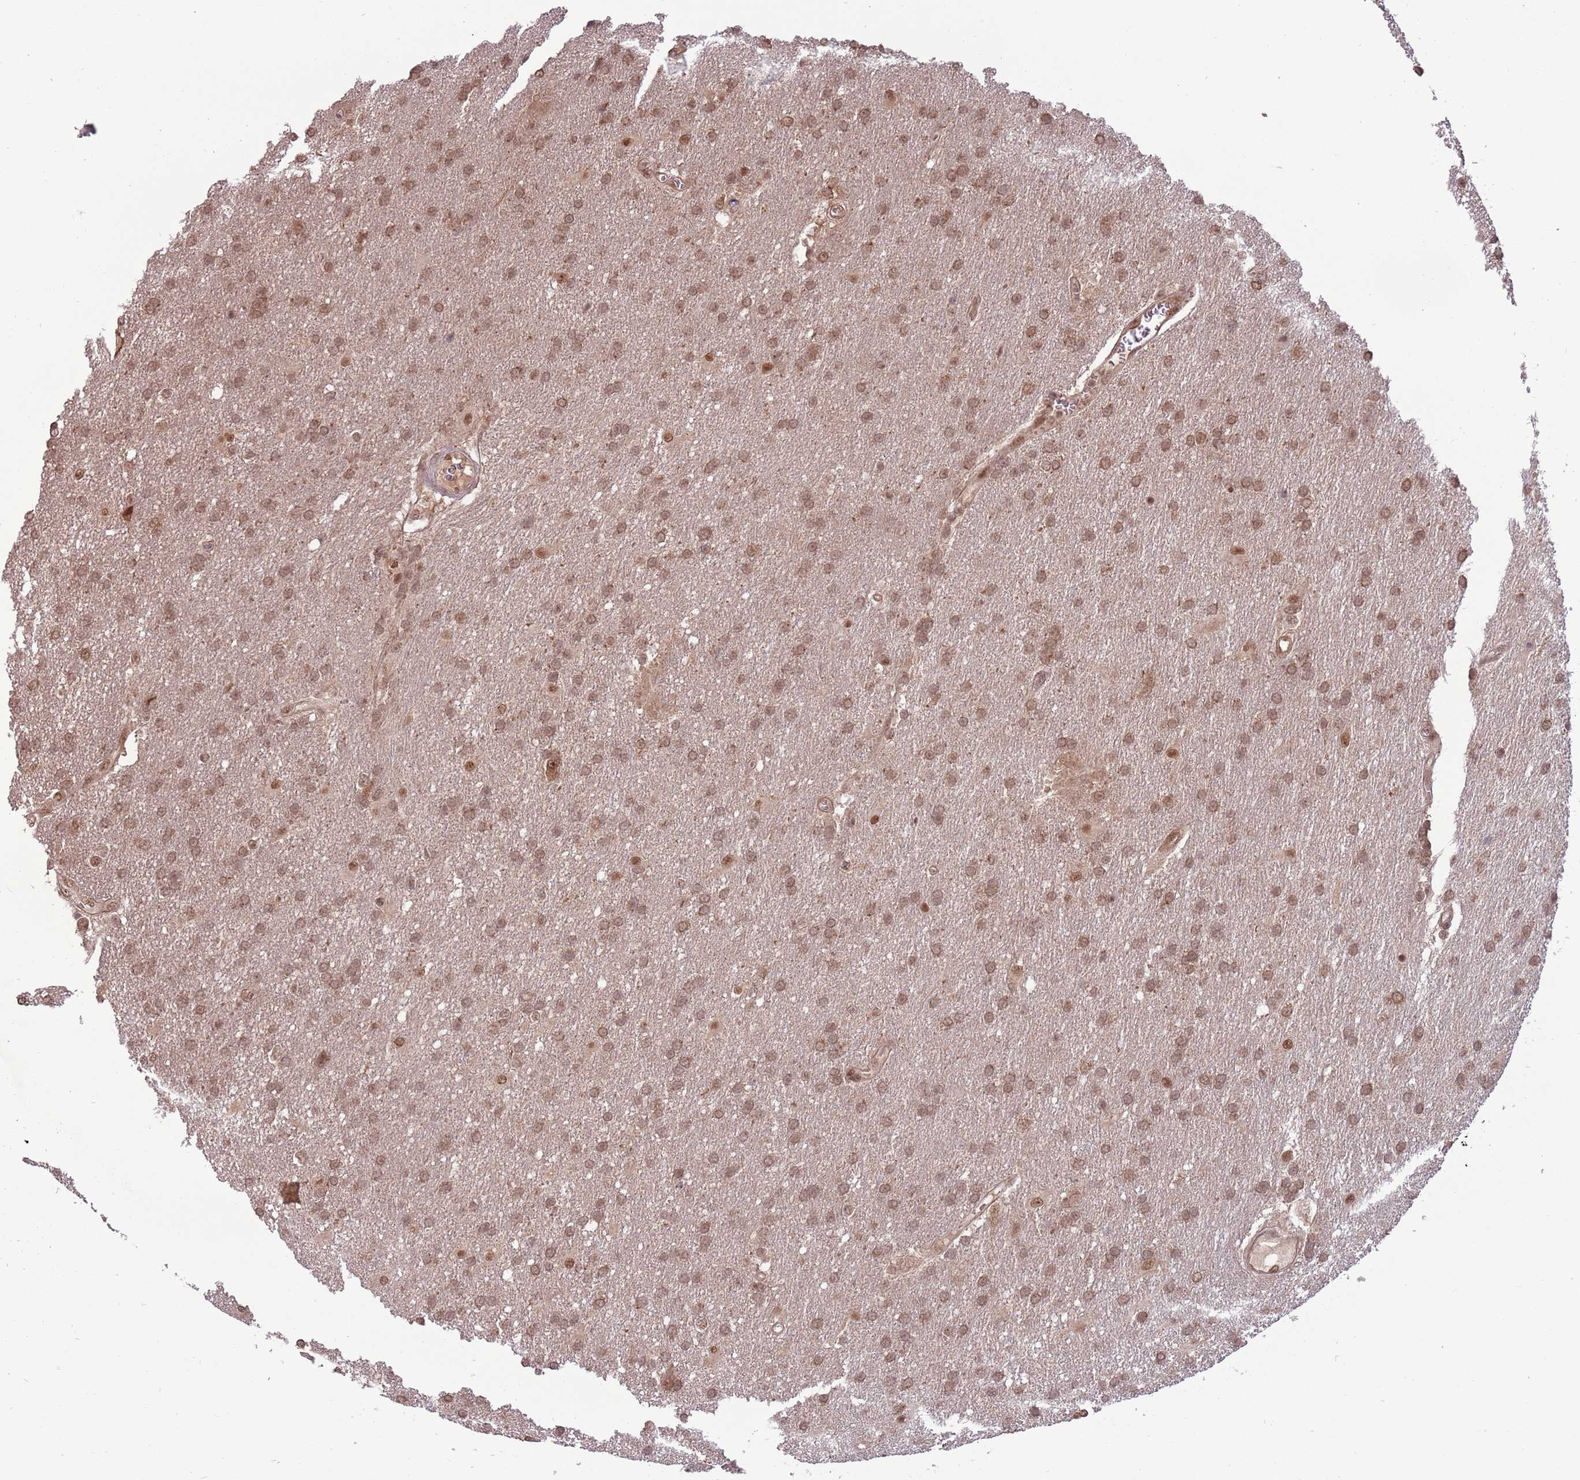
{"staining": {"intensity": "weak", "quantity": ">75%", "location": "cytoplasmic/membranous"}, "tissue": "glioma", "cell_type": "Tumor cells", "image_type": "cancer", "snomed": [{"axis": "morphology", "description": "Glioma, malignant, Low grade"}, {"axis": "topography", "description": "Brain"}], "caption": "About >75% of tumor cells in human low-grade glioma (malignant) exhibit weak cytoplasmic/membranous protein staining as visualized by brown immunohistochemical staining.", "gene": "ADAMTS3", "patient": {"sex": "male", "age": 66}}